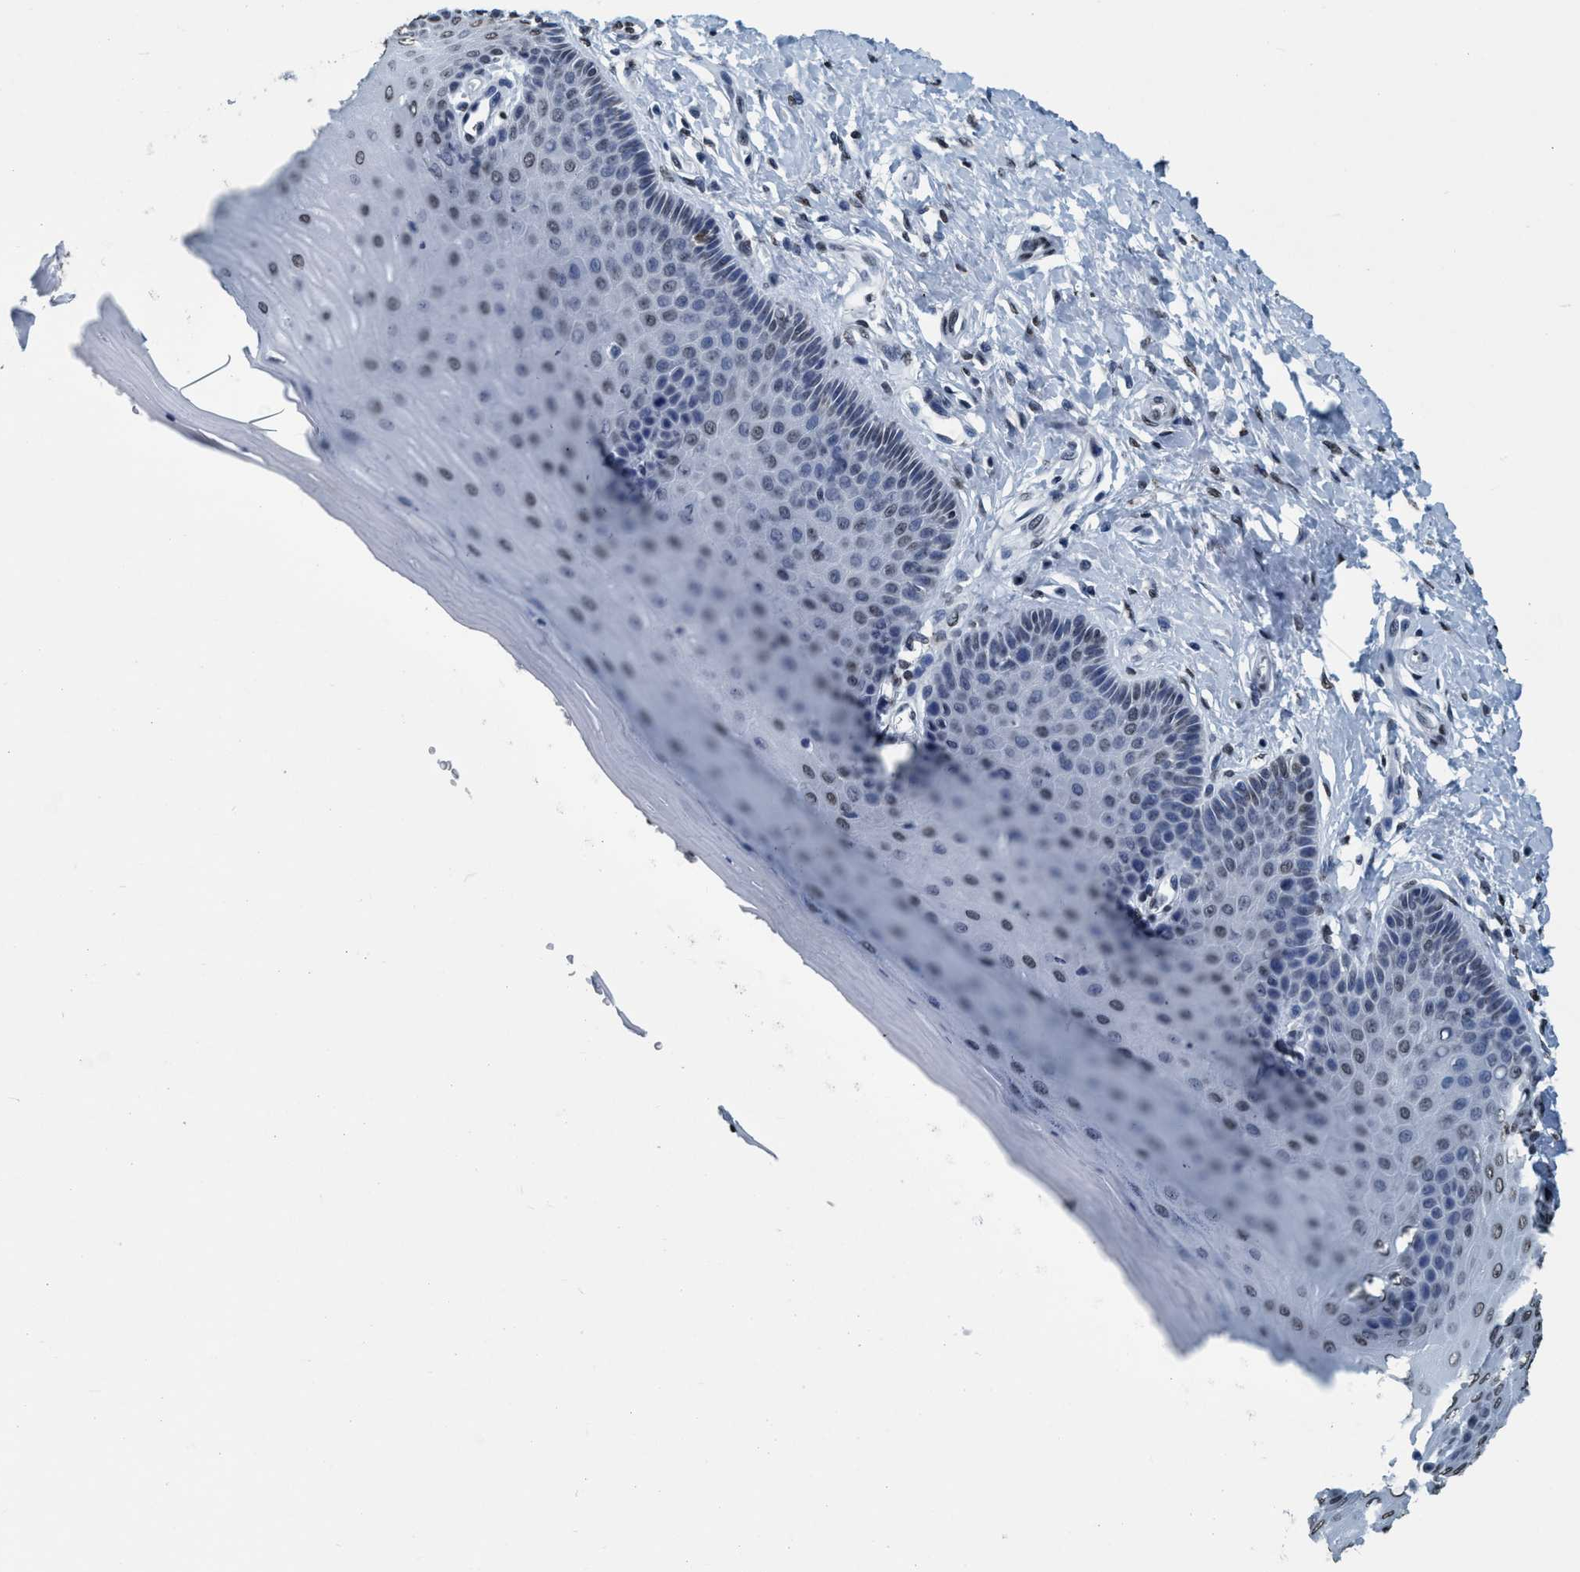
{"staining": {"intensity": "negative", "quantity": "none", "location": "none"}, "tissue": "cervix", "cell_type": "Glandular cells", "image_type": "normal", "snomed": [{"axis": "morphology", "description": "Normal tissue, NOS"}, {"axis": "topography", "description": "Cervix"}], "caption": "Immunohistochemistry of benign cervix displays no positivity in glandular cells.", "gene": "CCNE2", "patient": {"sex": "female", "age": 55}}